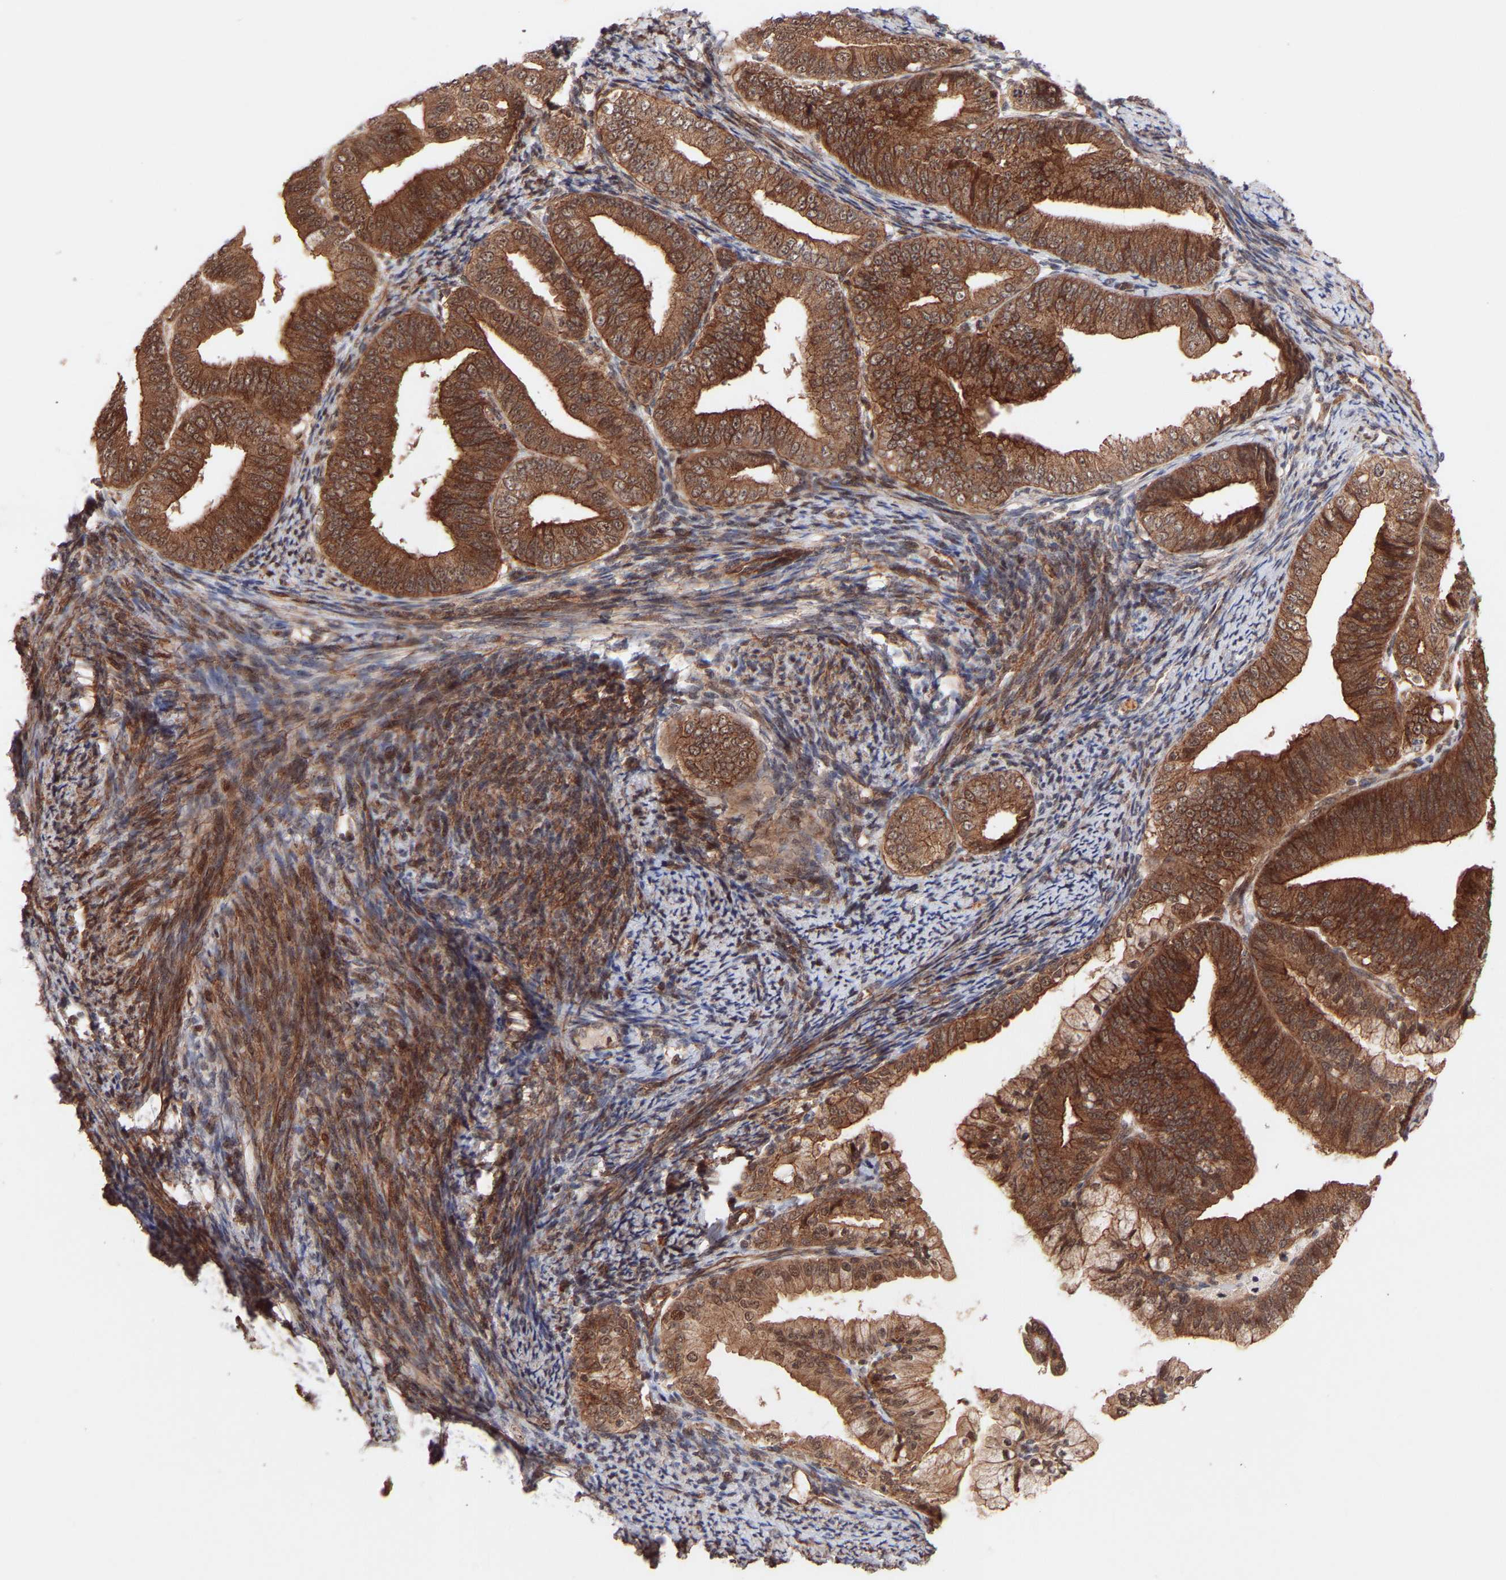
{"staining": {"intensity": "strong", "quantity": ">75%", "location": "cytoplasmic/membranous,nuclear"}, "tissue": "endometrial cancer", "cell_type": "Tumor cells", "image_type": "cancer", "snomed": [{"axis": "morphology", "description": "Adenocarcinoma, NOS"}, {"axis": "topography", "description": "Endometrium"}], "caption": "A high amount of strong cytoplasmic/membranous and nuclear positivity is seen in about >75% of tumor cells in endometrial cancer tissue.", "gene": "PDLIM5", "patient": {"sex": "female", "age": 63}}